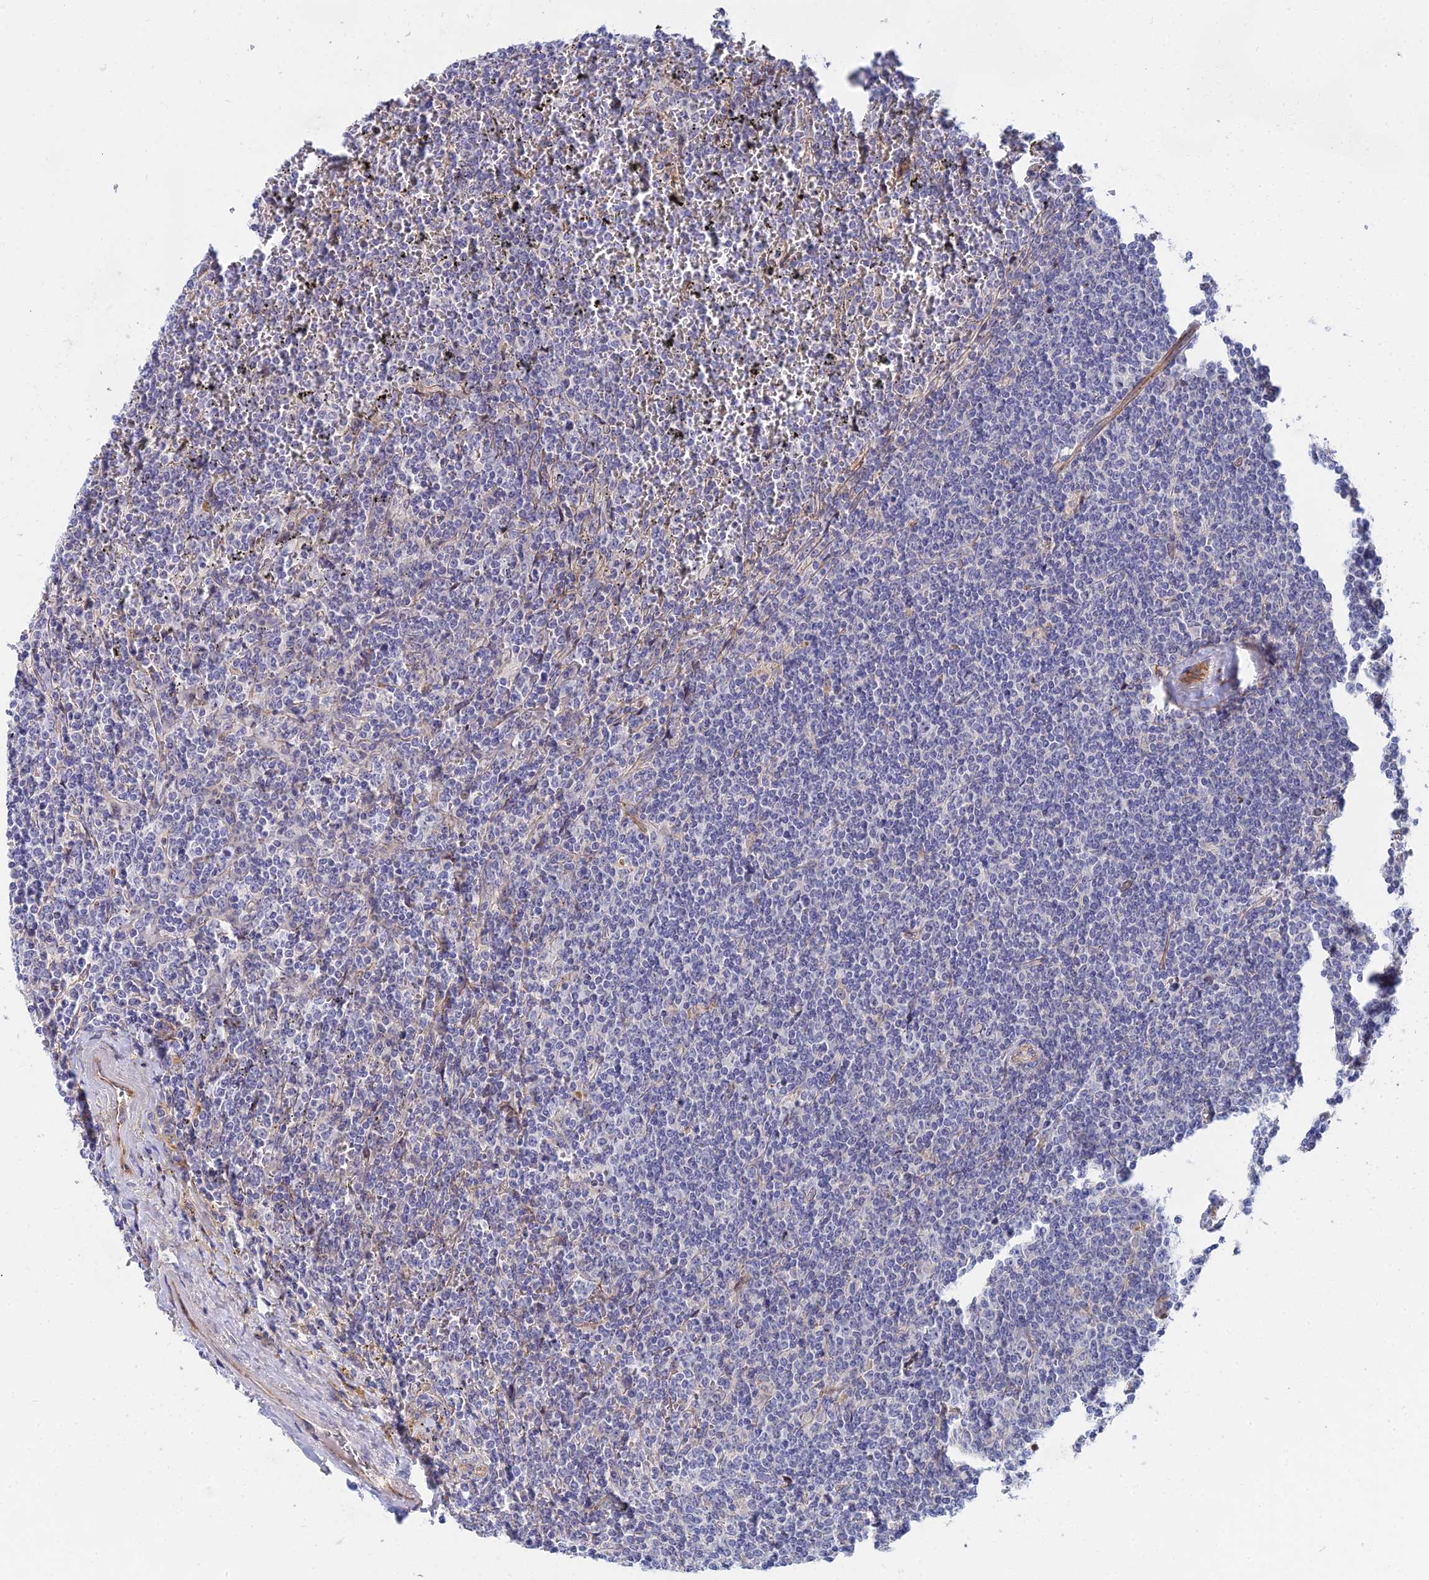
{"staining": {"intensity": "negative", "quantity": "none", "location": "none"}, "tissue": "lymphoma", "cell_type": "Tumor cells", "image_type": "cancer", "snomed": [{"axis": "morphology", "description": "Malignant lymphoma, non-Hodgkin's type, Low grade"}, {"axis": "topography", "description": "Spleen"}], "caption": "Micrograph shows no protein expression in tumor cells of lymphoma tissue.", "gene": "TRIM43B", "patient": {"sex": "female", "age": 19}}